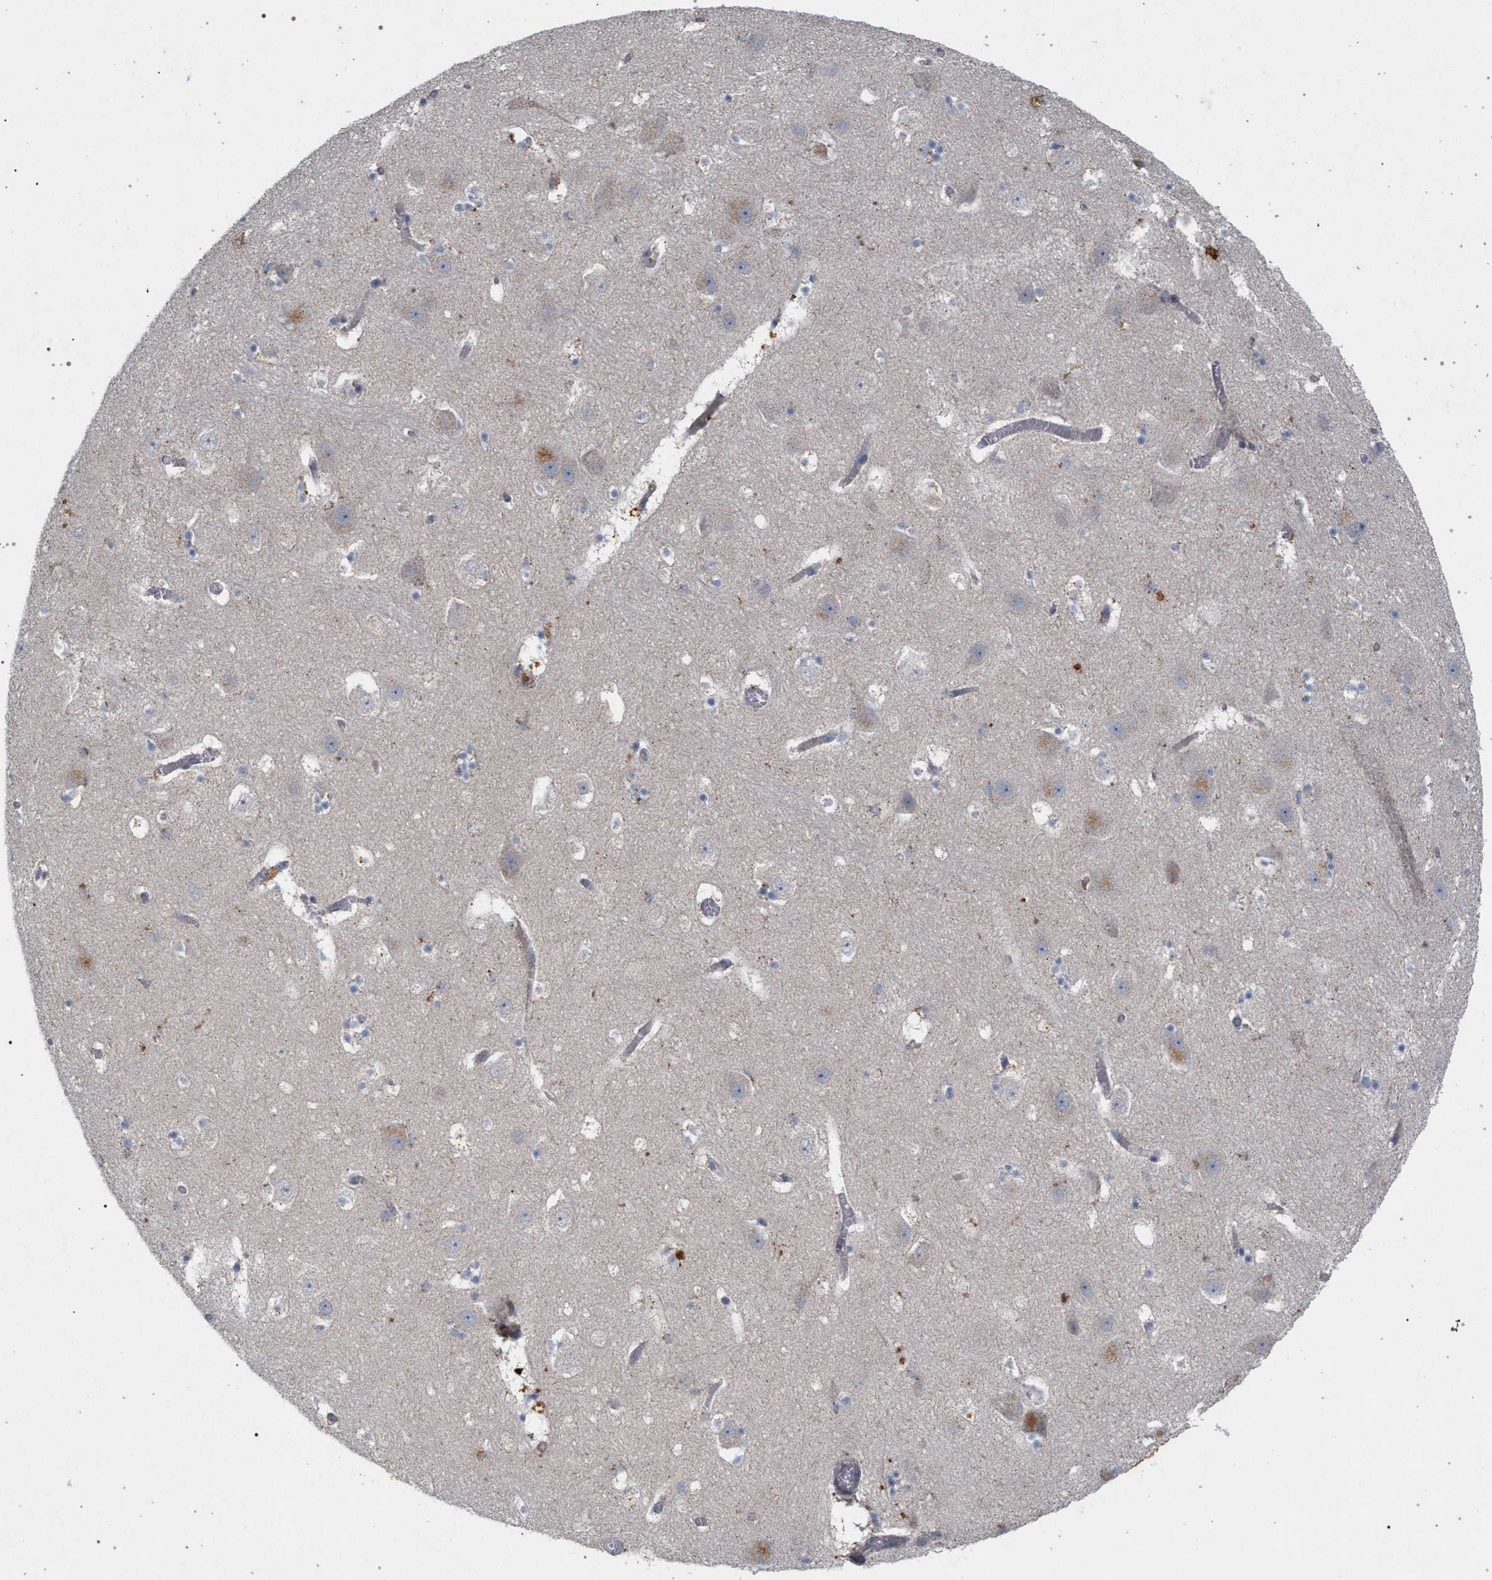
{"staining": {"intensity": "weak", "quantity": "<25%", "location": "cytoplasmic/membranous"}, "tissue": "hippocampus", "cell_type": "Glial cells", "image_type": "normal", "snomed": [{"axis": "morphology", "description": "Normal tissue, NOS"}, {"axis": "topography", "description": "Hippocampus"}], "caption": "DAB immunohistochemical staining of benign human hippocampus exhibits no significant staining in glial cells. (Brightfield microscopy of DAB IHC at high magnification).", "gene": "MAMDC2", "patient": {"sex": "male", "age": 45}}